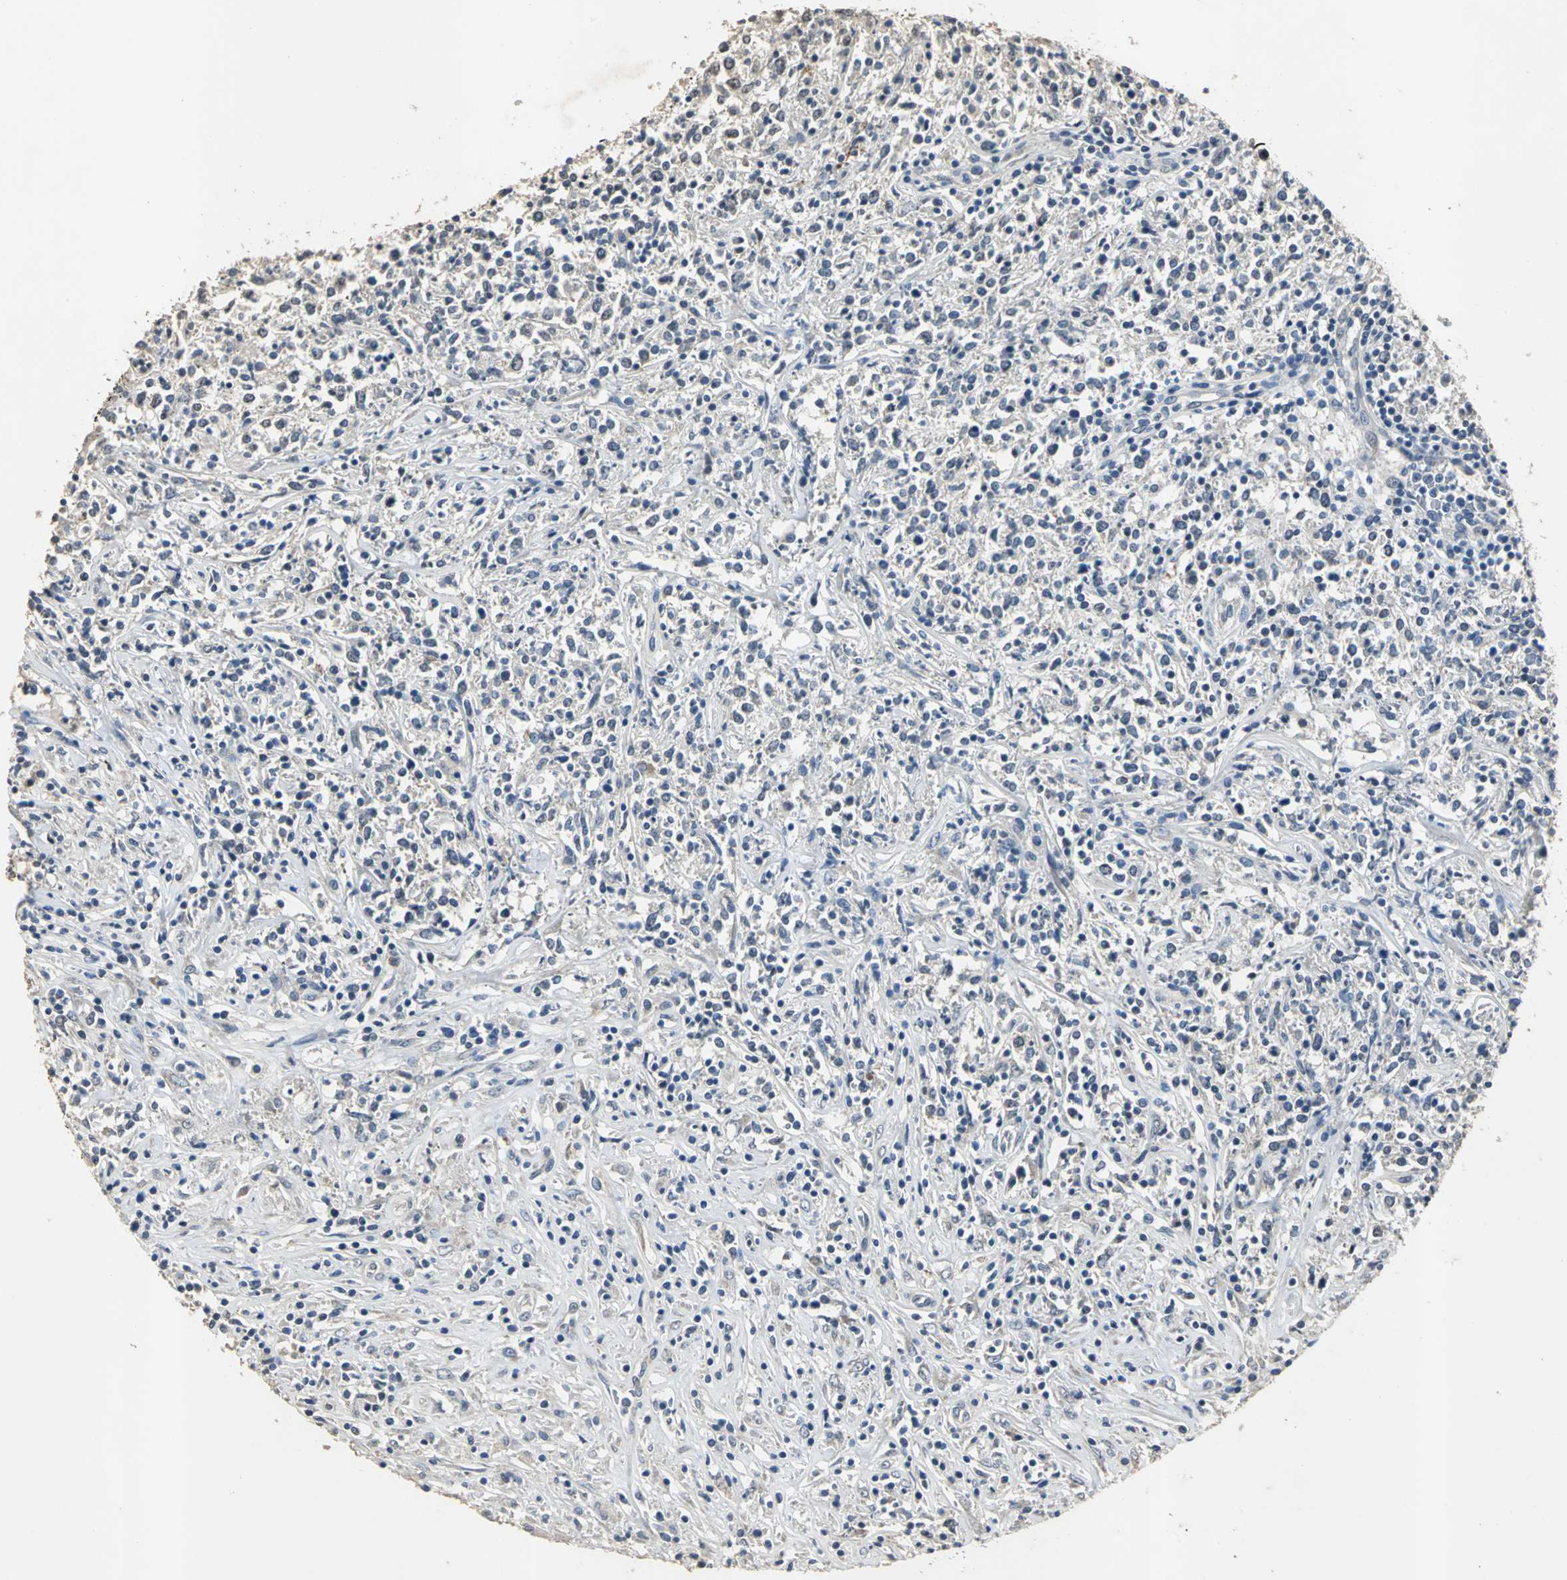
{"staining": {"intensity": "negative", "quantity": "none", "location": "none"}, "tissue": "lymphoma", "cell_type": "Tumor cells", "image_type": "cancer", "snomed": [{"axis": "morphology", "description": "Malignant lymphoma, non-Hodgkin's type, High grade"}, {"axis": "topography", "description": "Lymph node"}], "caption": "Immunohistochemistry photomicrograph of high-grade malignant lymphoma, non-Hodgkin's type stained for a protein (brown), which displays no expression in tumor cells. (DAB immunohistochemistry visualized using brightfield microscopy, high magnification).", "gene": "OCLN", "patient": {"sex": "female", "age": 84}}